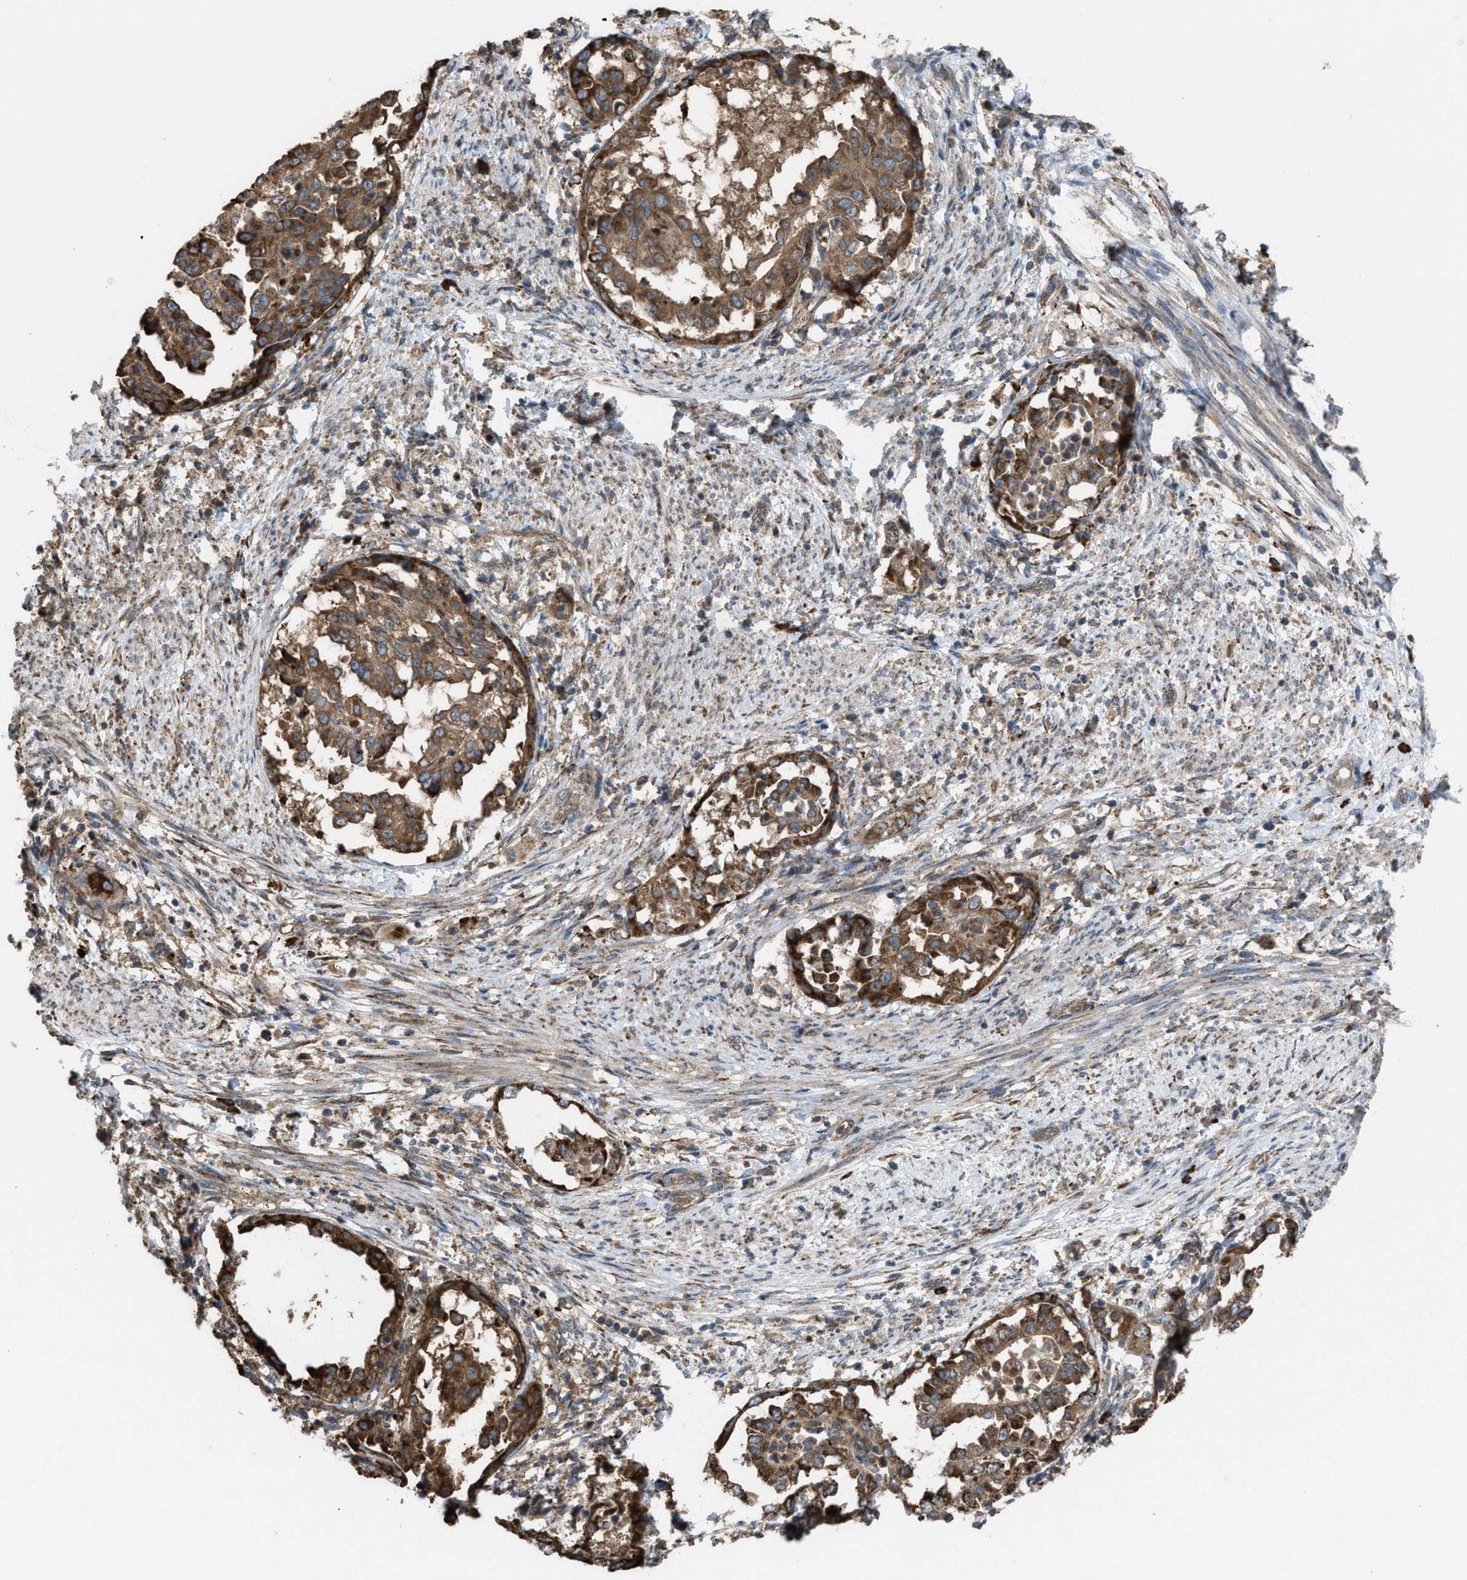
{"staining": {"intensity": "strong", "quantity": ">75%", "location": "cytoplasmic/membranous"}, "tissue": "endometrial cancer", "cell_type": "Tumor cells", "image_type": "cancer", "snomed": [{"axis": "morphology", "description": "Adenocarcinoma, NOS"}, {"axis": "topography", "description": "Endometrium"}], "caption": "Protein staining by IHC reveals strong cytoplasmic/membranous expression in approximately >75% of tumor cells in endometrial cancer.", "gene": "PLAA", "patient": {"sex": "female", "age": 85}}